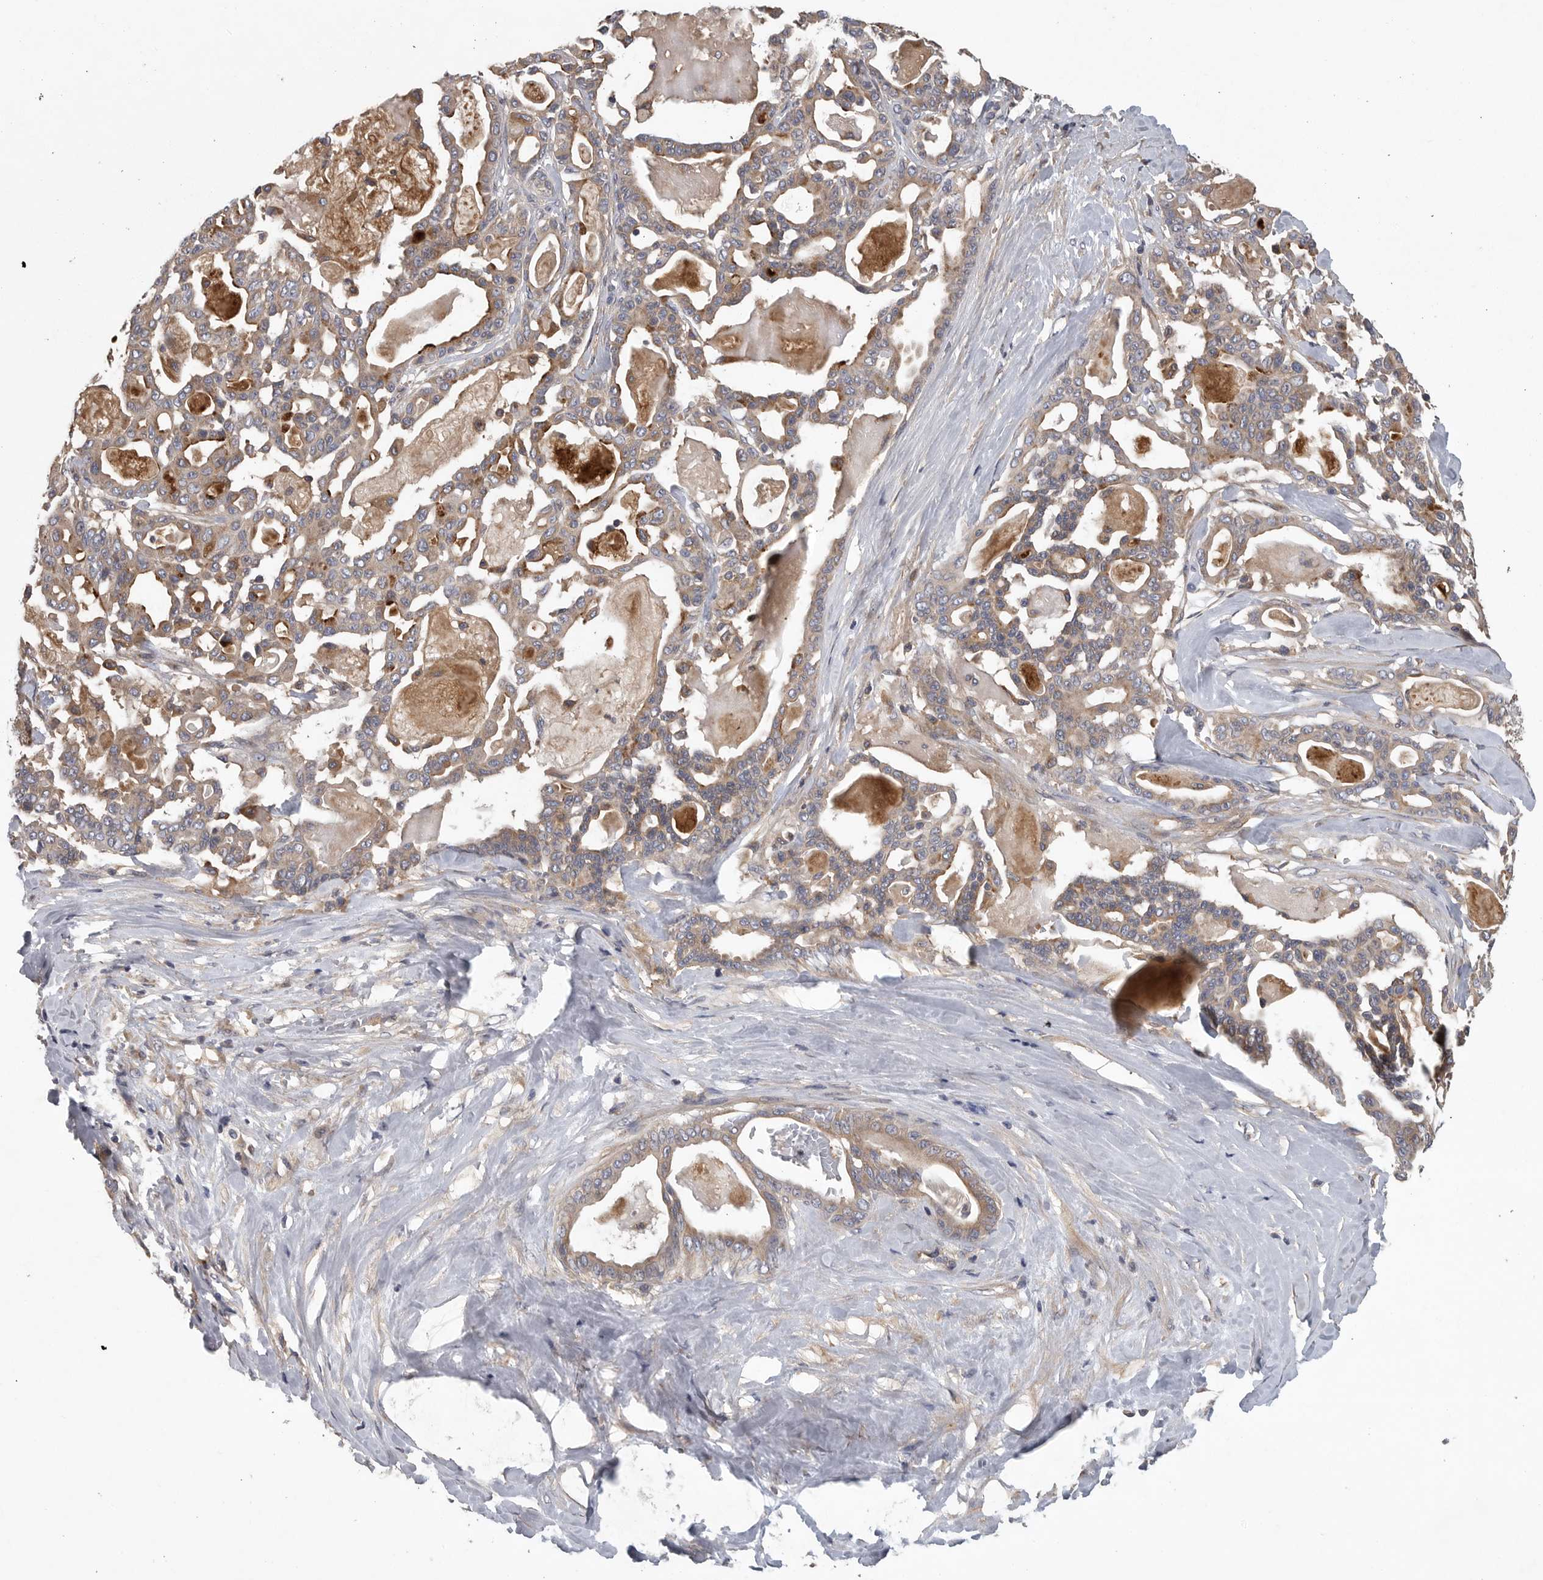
{"staining": {"intensity": "moderate", "quantity": ">75%", "location": "cytoplasmic/membranous"}, "tissue": "pancreatic cancer", "cell_type": "Tumor cells", "image_type": "cancer", "snomed": [{"axis": "morphology", "description": "Adenocarcinoma, NOS"}, {"axis": "topography", "description": "Pancreas"}], "caption": "DAB (3,3'-diaminobenzidine) immunohistochemical staining of pancreatic cancer (adenocarcinoma) exhibits moderate cytoplasmic/membranous protein positivity in about >75% of tumor cells.", "gene": "OXR1", "patient": {"sex": "male", "age": 63}}